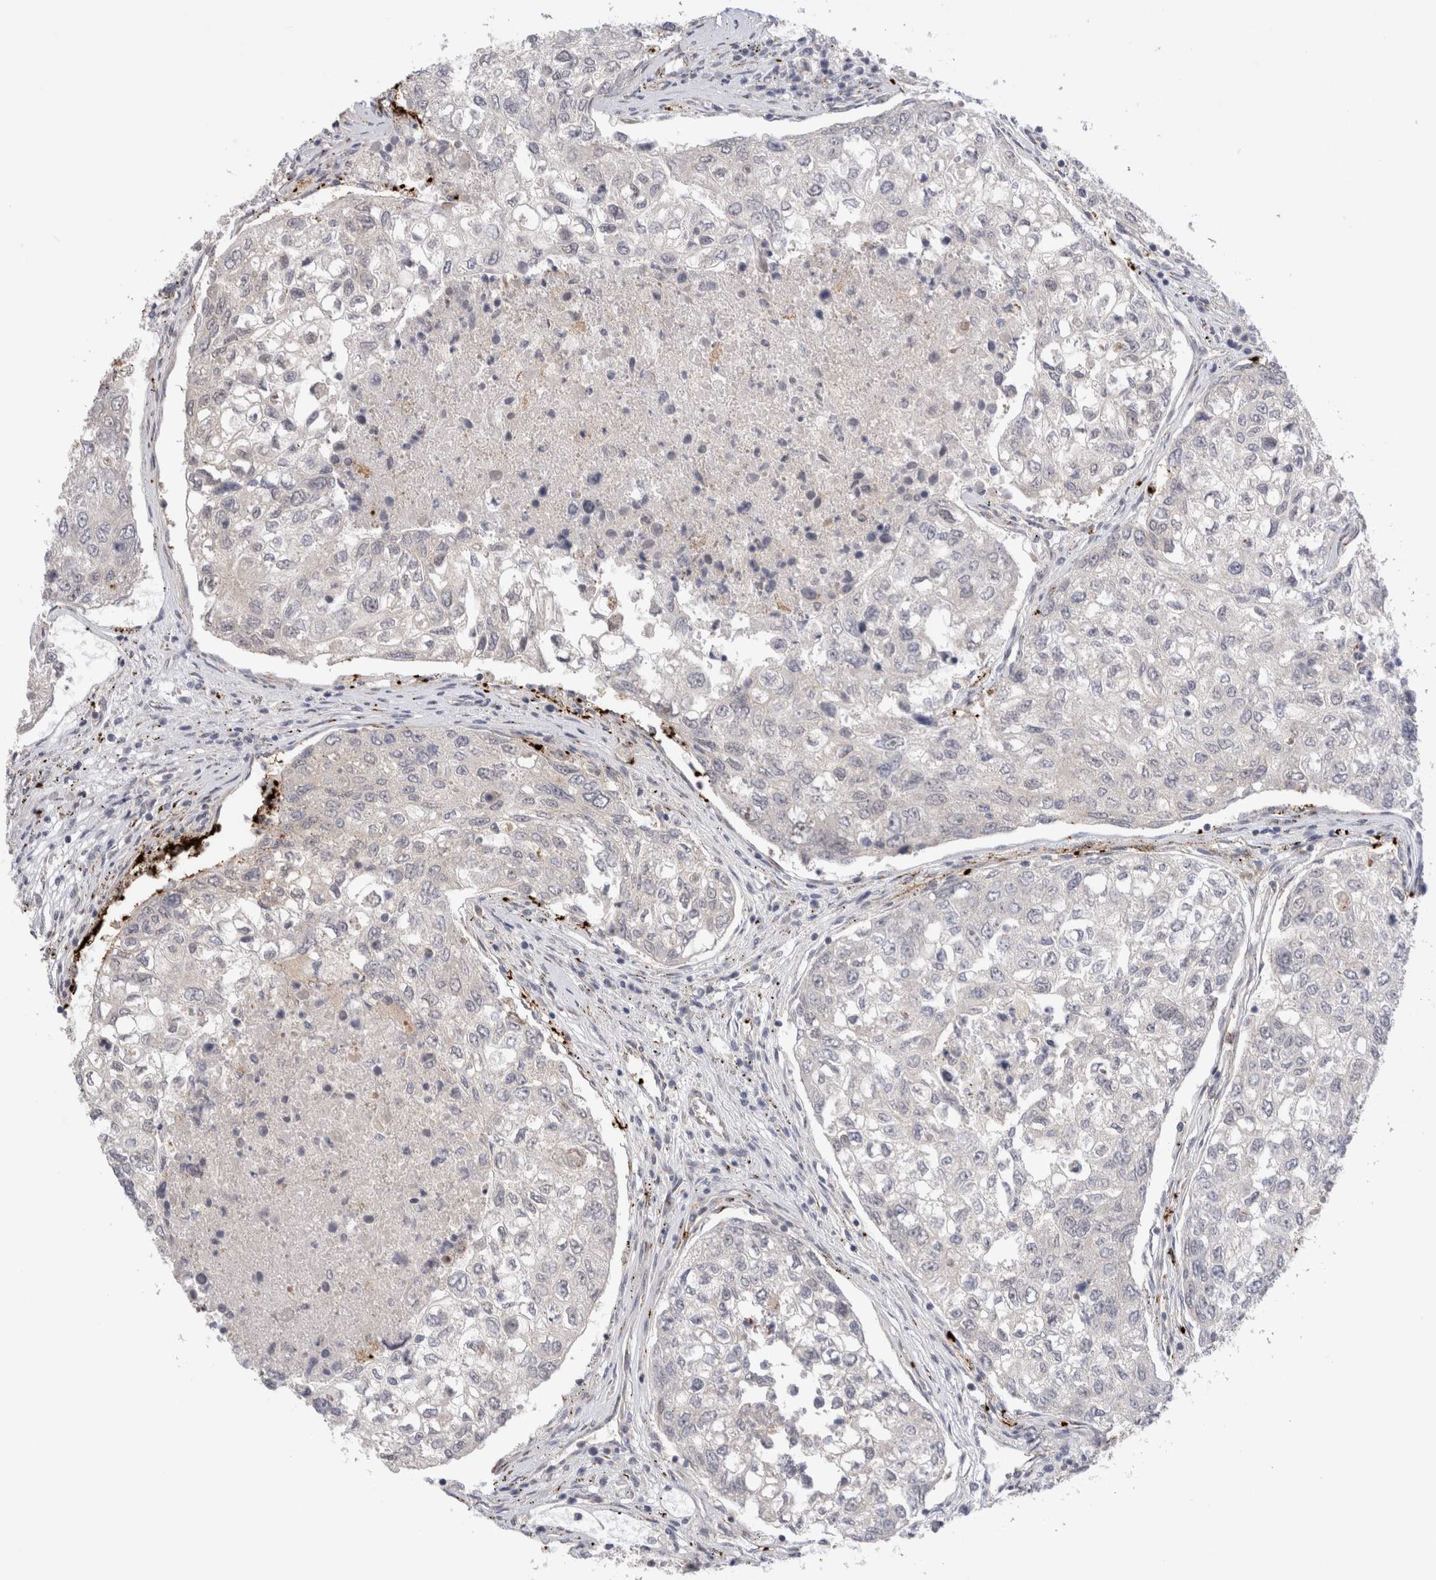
{"staining": {"intensity": "negative", "quantity": "none", "location": "none"}, "tissue": "urothelial cancer", "cell_type": "Tumor cells", "image_type": "cancer", "snomed": [{"axis": "morphology", "description": "Urothelial carcinoma, High grade"}, {"axis": "topography", "description": "Lymph node"}, {"axis": "topography", "description": "Urinary bladder"}], "caption": "DAB (3,3'-diaminobenzidine) immunohistochemical staining of human urothelial carcinoma (high-grade) displays no significant staining in tumor cells. (DAB immunohistochemistry, high magnification).", "gene": "VPS28", "patient": {"sex": "male", "age": 51}}